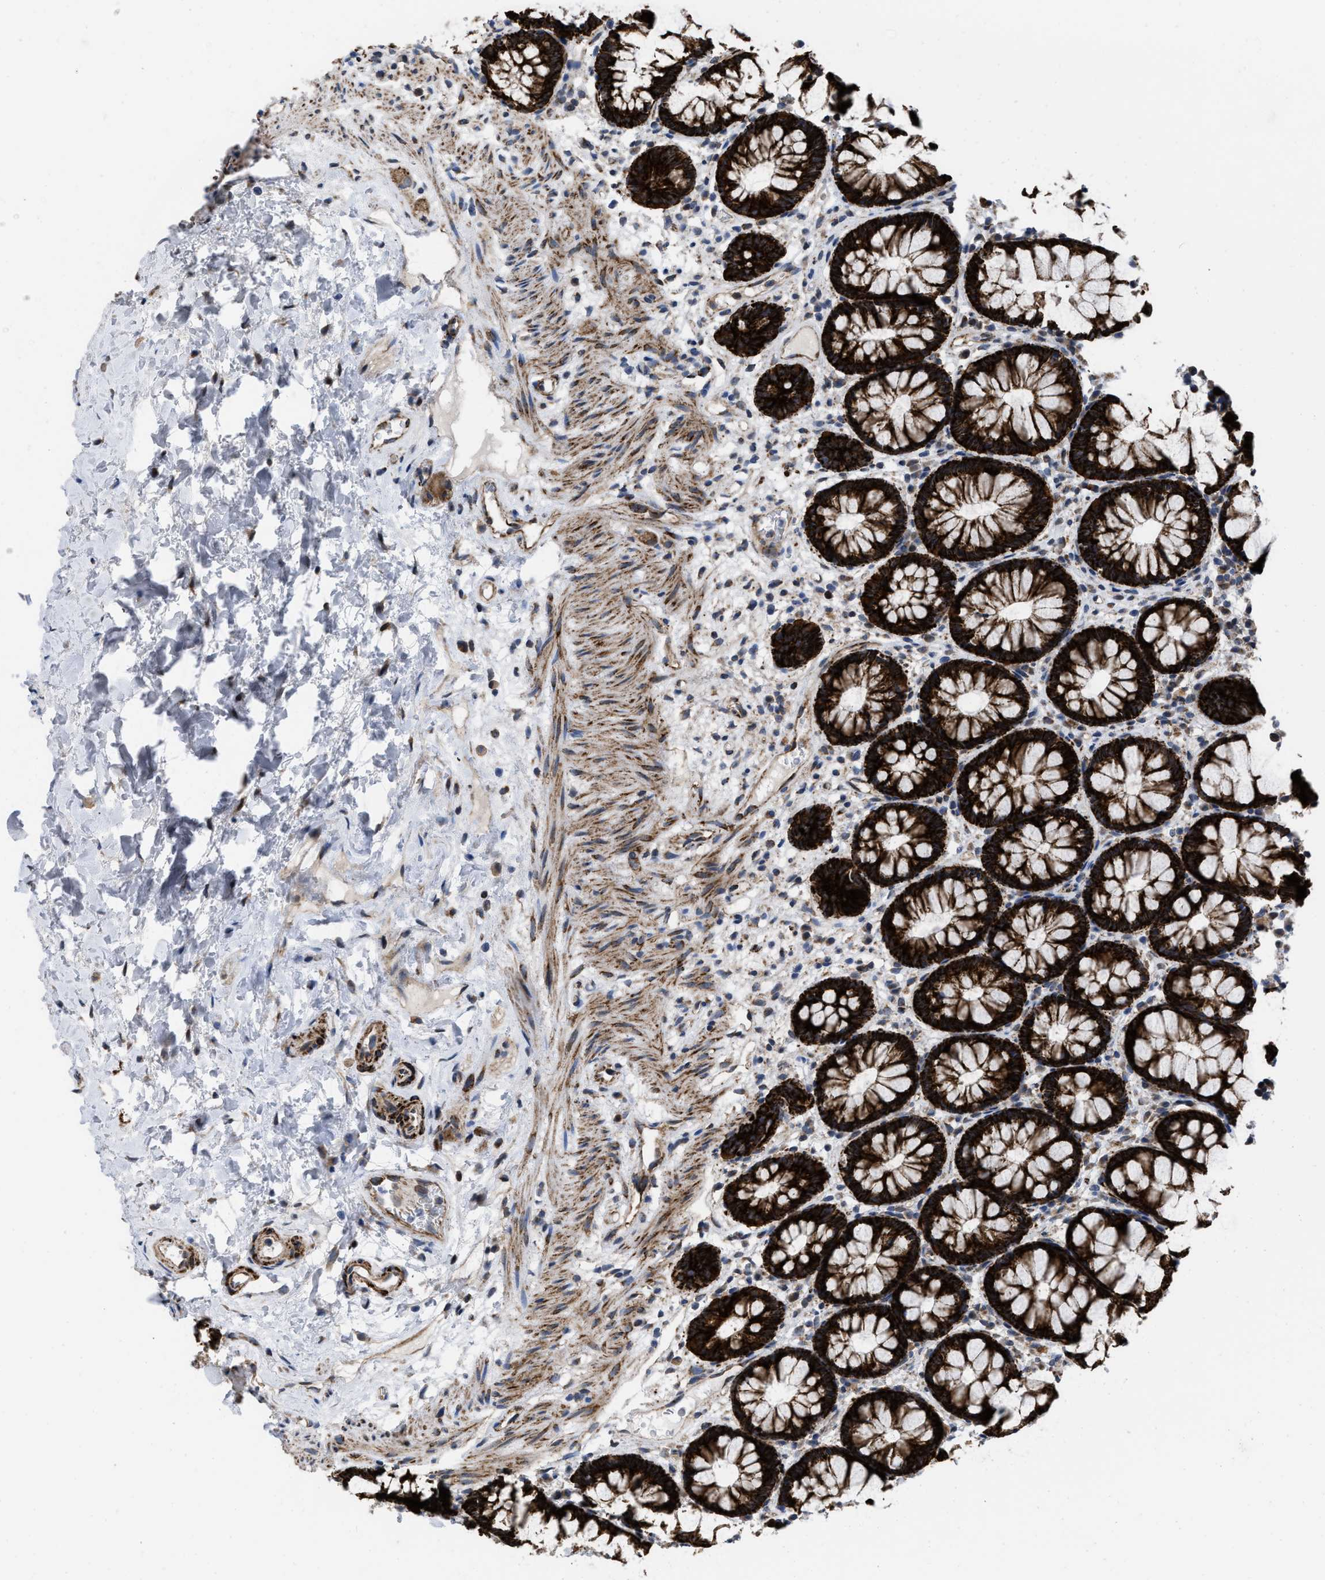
{"staining": {"intensity": "strong", "quantity": ">75%", "location": "cytoplasmic/membranous"}, "tissue": "rectum", "cell_type": "Glandular cells", "image_type": "normal", "snomed": [{"axis": "morphology", "description": "Normal tissue, NOS"}, {"axis": "topography", "description": "Rectum"}], "caption": "Glandular cells reveal high levels of strong cytoplasmic/membranous staining in approximately >75% of cells in unremarkable rectum. (DAB (3,3'-diaminobenzidine) IHC with brightfield microscopy, high magnification).", "gene": "AKAP1", "patient": {"sex": "male", "age": 64}}